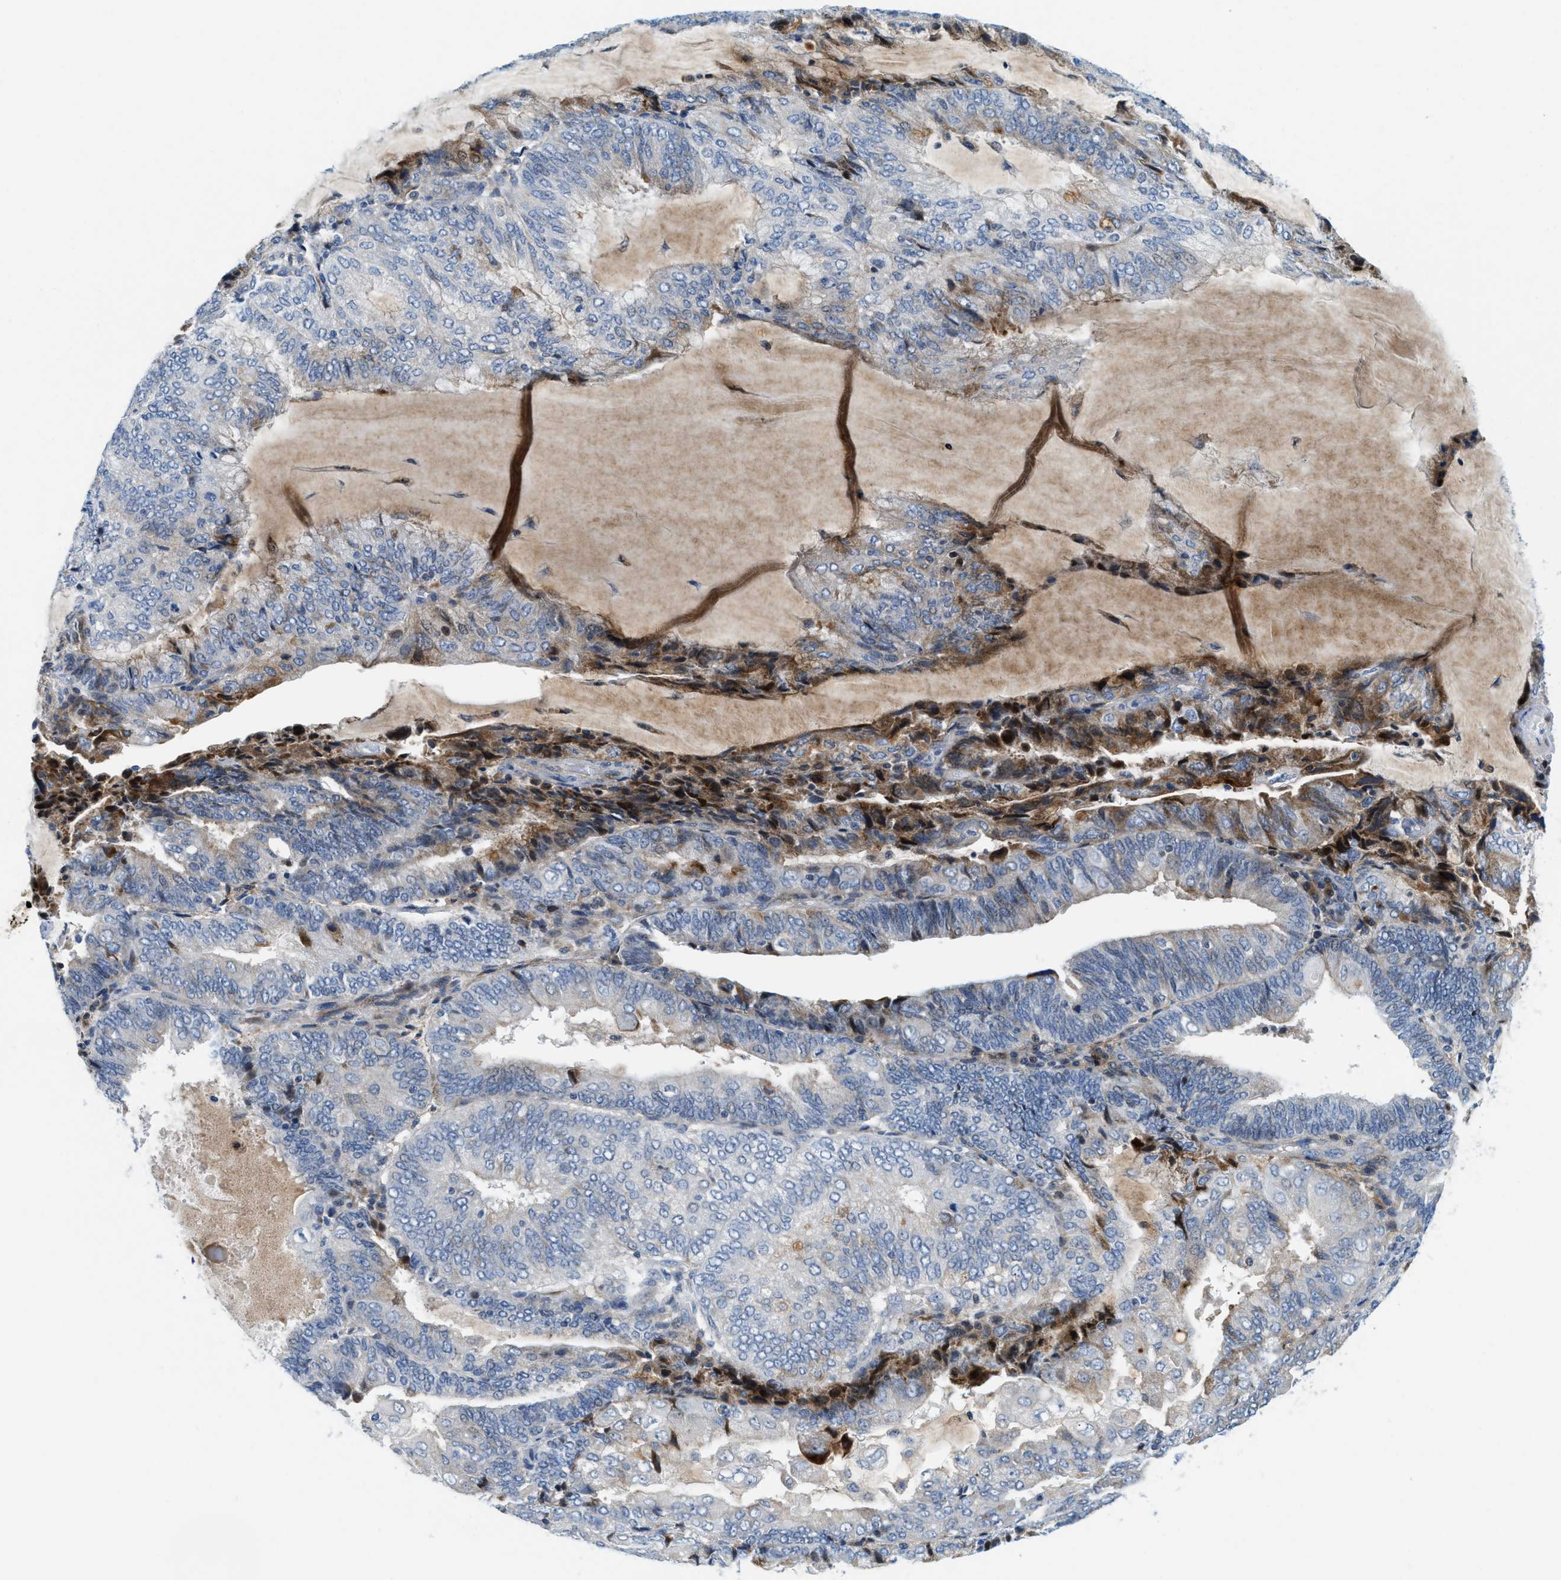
{"staining": {"intensity": "negative", "quantity": "none", "location": "none"}, "tissue": "endometrial cancer", "cell_type": "Tumor cells", "image_type": "cancer", "snomed": [{"axis": "morphology", "description": "Adenocarcinoma, NOS"}, {"axis": "topography", "description": "Endometrium"}], "caption": "Tumor cells are negative for protein expression in human endometrial cancer (adenocarcinoma). (DAB (3,3'-diaminobenzidine) immunohistochemistry (IHC) with hematoxylin counter stain).", "gene": "CFB", "patient": {"sex": "female", "age": 81}}